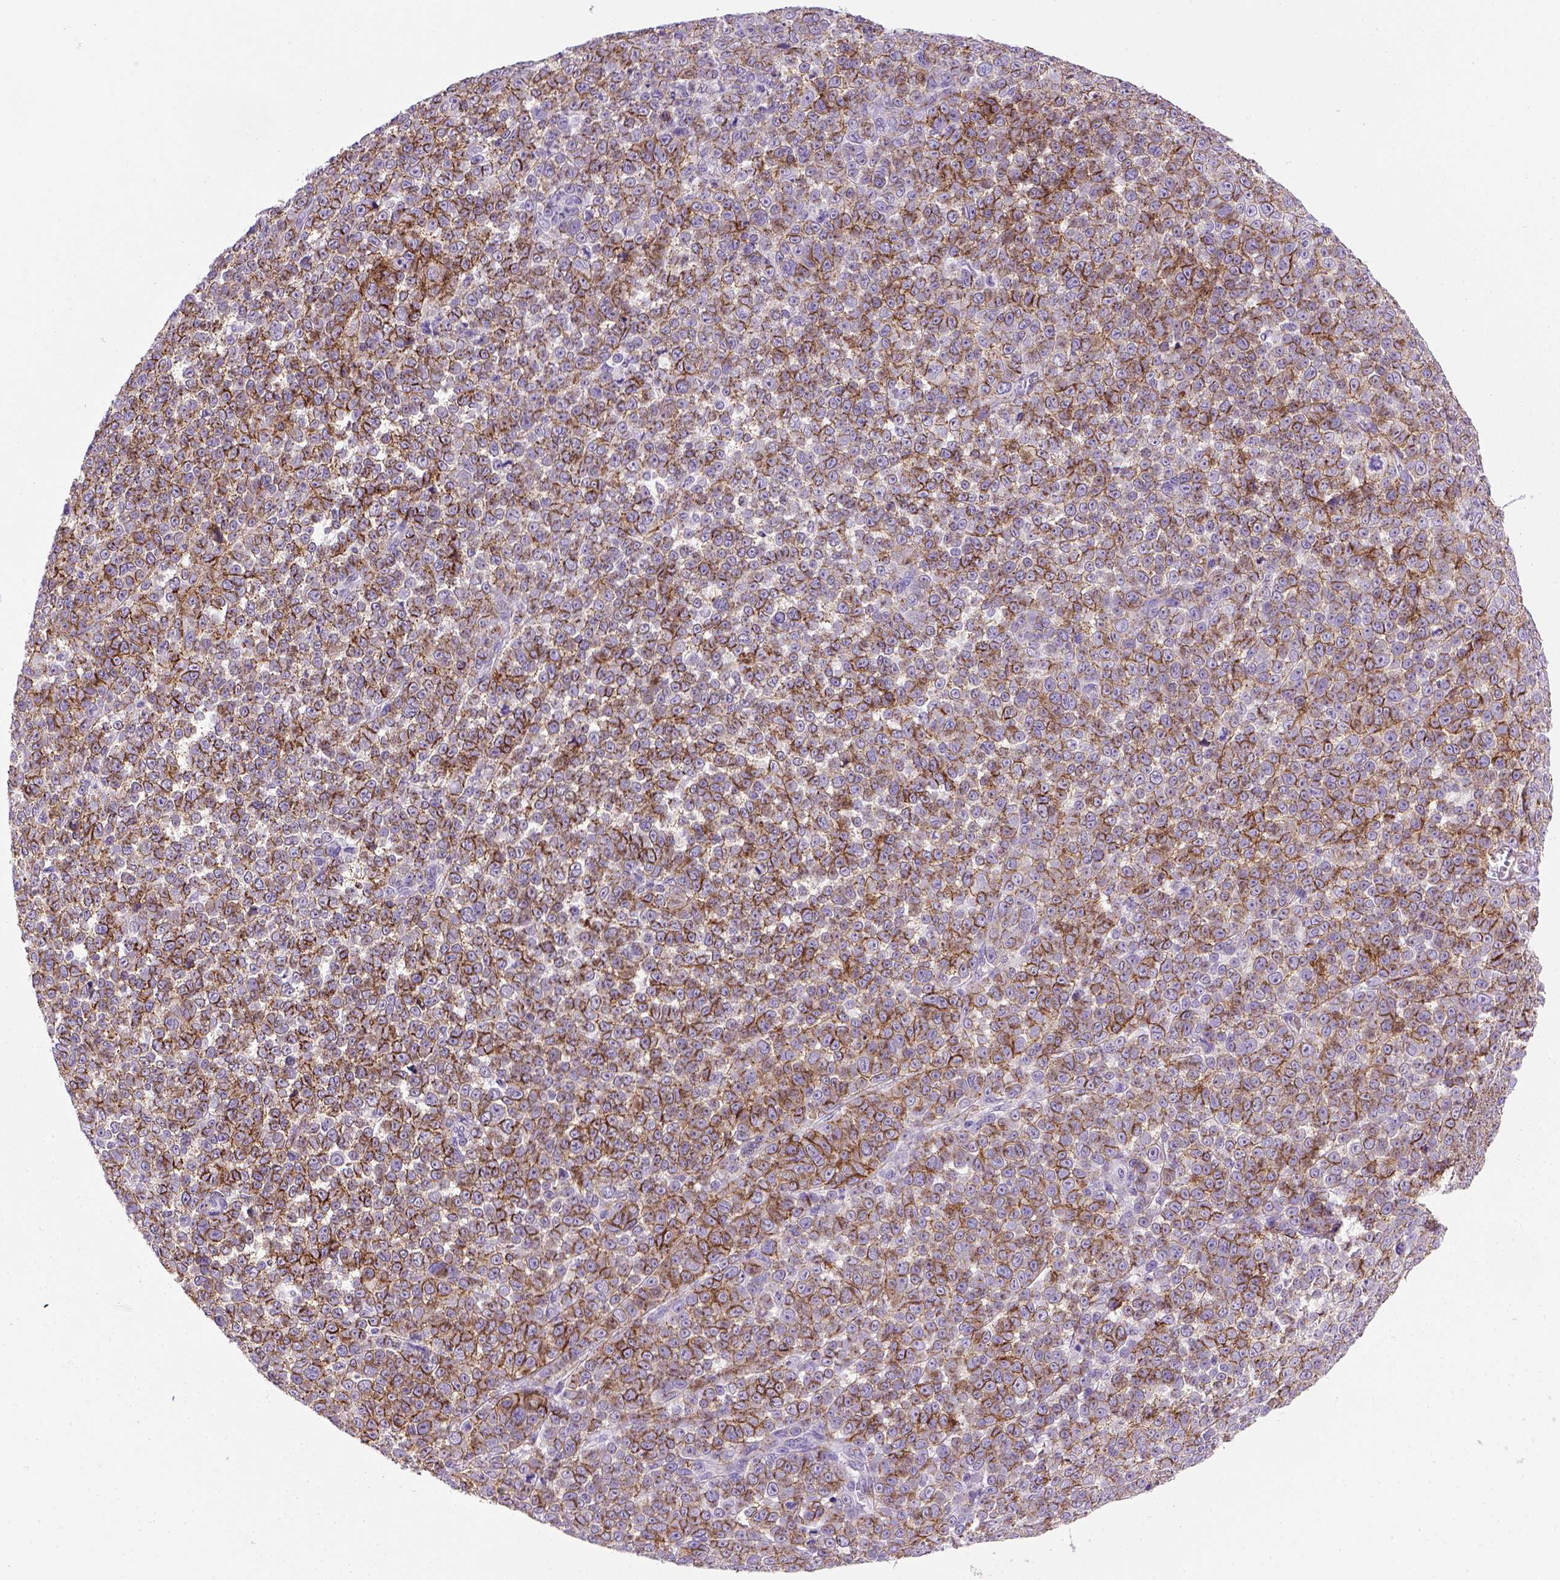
{"staining": {"intensity": "strong", "quantity": ">75%", "location": "cytoplasmic/membranous"}, "tissue": "melanoma", "cell_type": "Tumor cells", "image_type": "cancer", "snomed": [{"axis": "morphology", "description": "Malignant melanoma, NOS"}, {"axis": "topography", "description": "Skin"}], "caption": "Tumor cells show strong cytoplasmic/membranous staining in approximately >75% of cells in malignant melanoma.", "gene": "CDH1", "patient": {"sex": "female", "age": 95}}